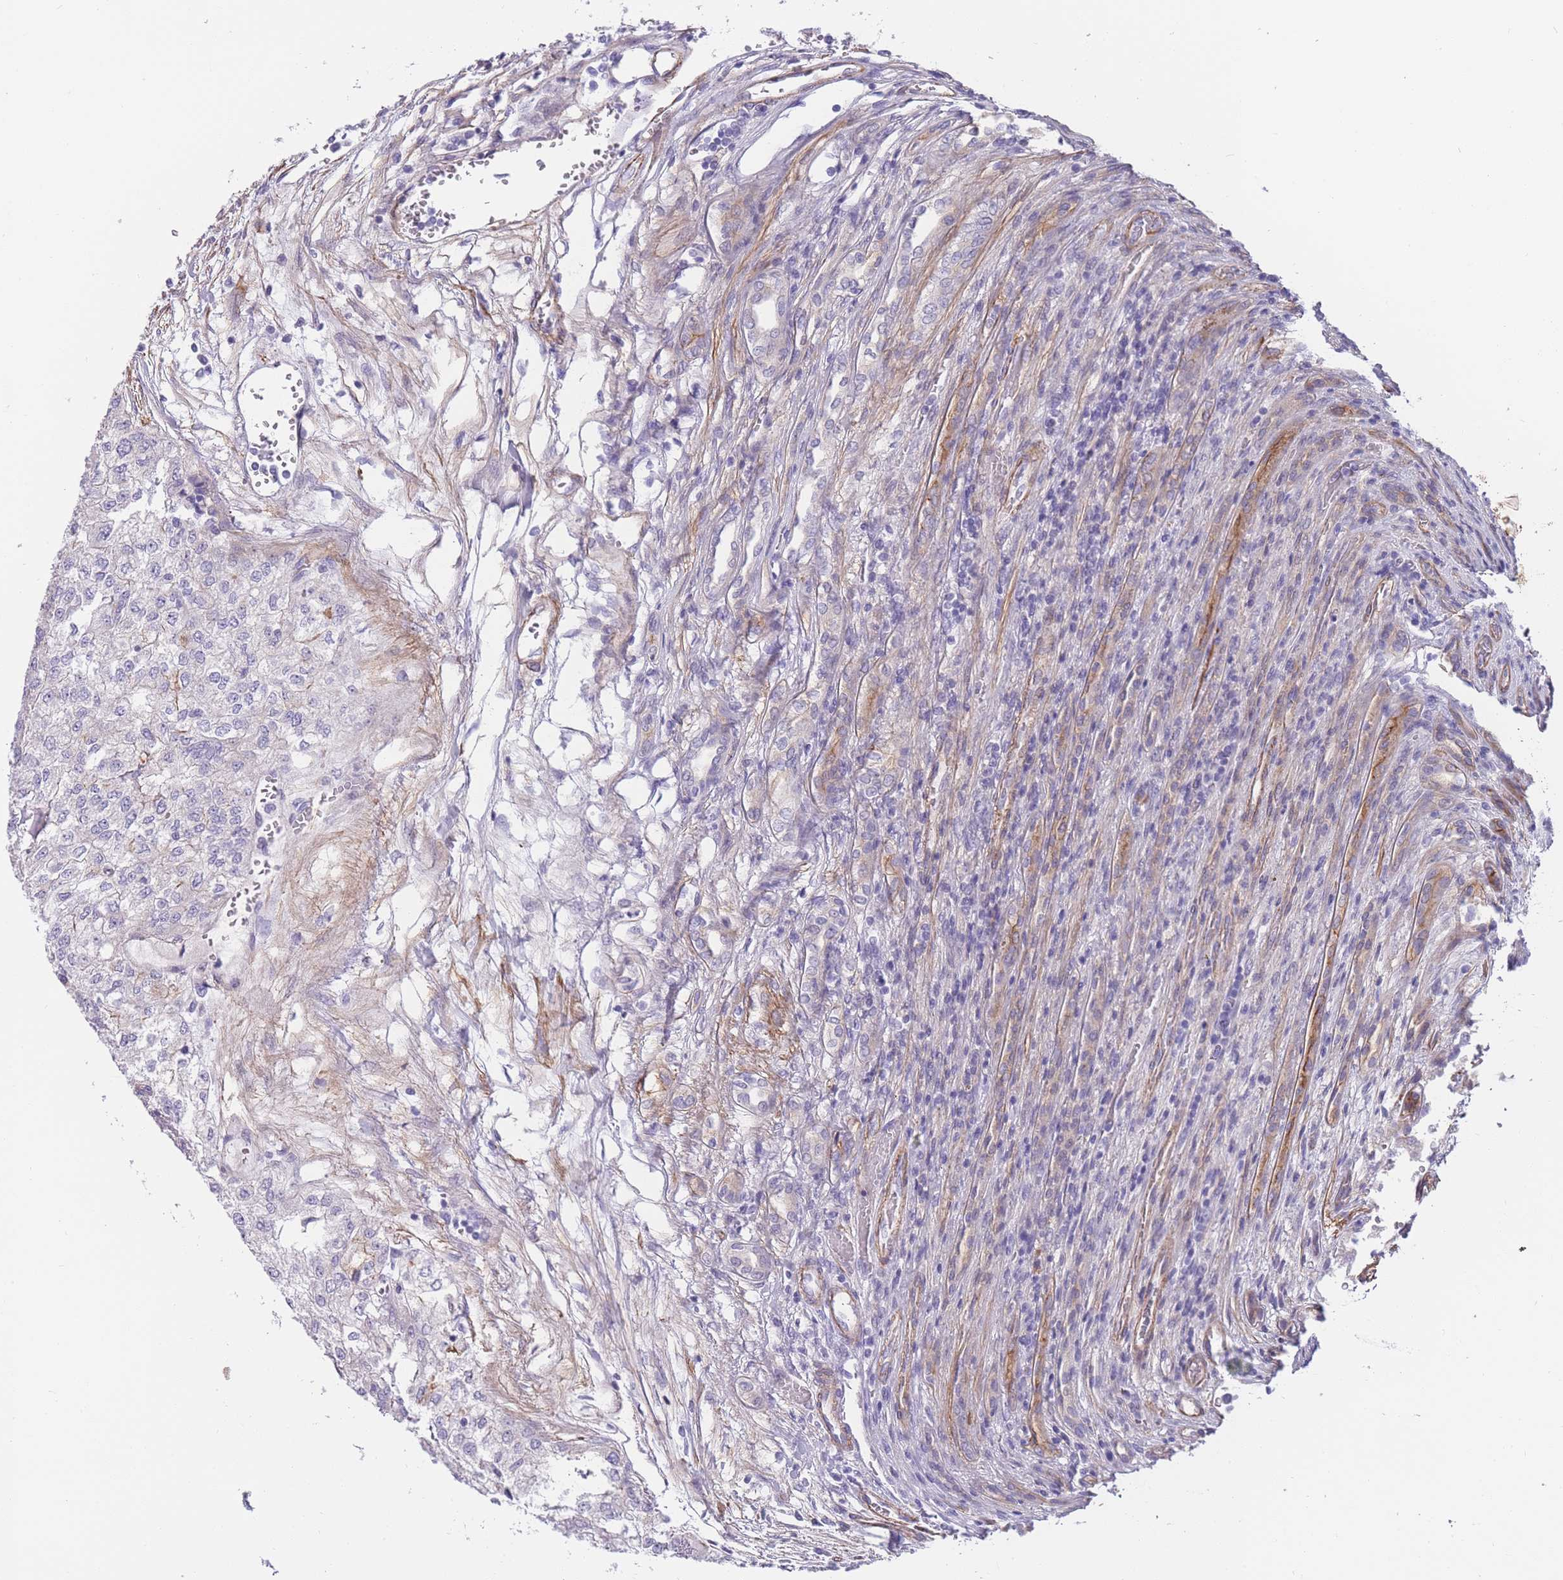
{"staining": {"intensity": "negative", "quantity": "none", "location": "none"}, "tissue": "renal cancer", "cell_type": "Tumor cells", "image_type": "cancer", "snomed": [{"axis": "morphology", "description": "Adenocarcinoma, NOS"}, {"axis": "topography", "description": "Kidney"}], "caption": "This micrograph is of renal cancer stained with immunohistochemistry (IHC) to label a protein in brown with the nuclei are counter-stained blue. There is no expression in tumor cells.", "gene": "FAM124A", "patient": {"sex": "female", "age": 54}}